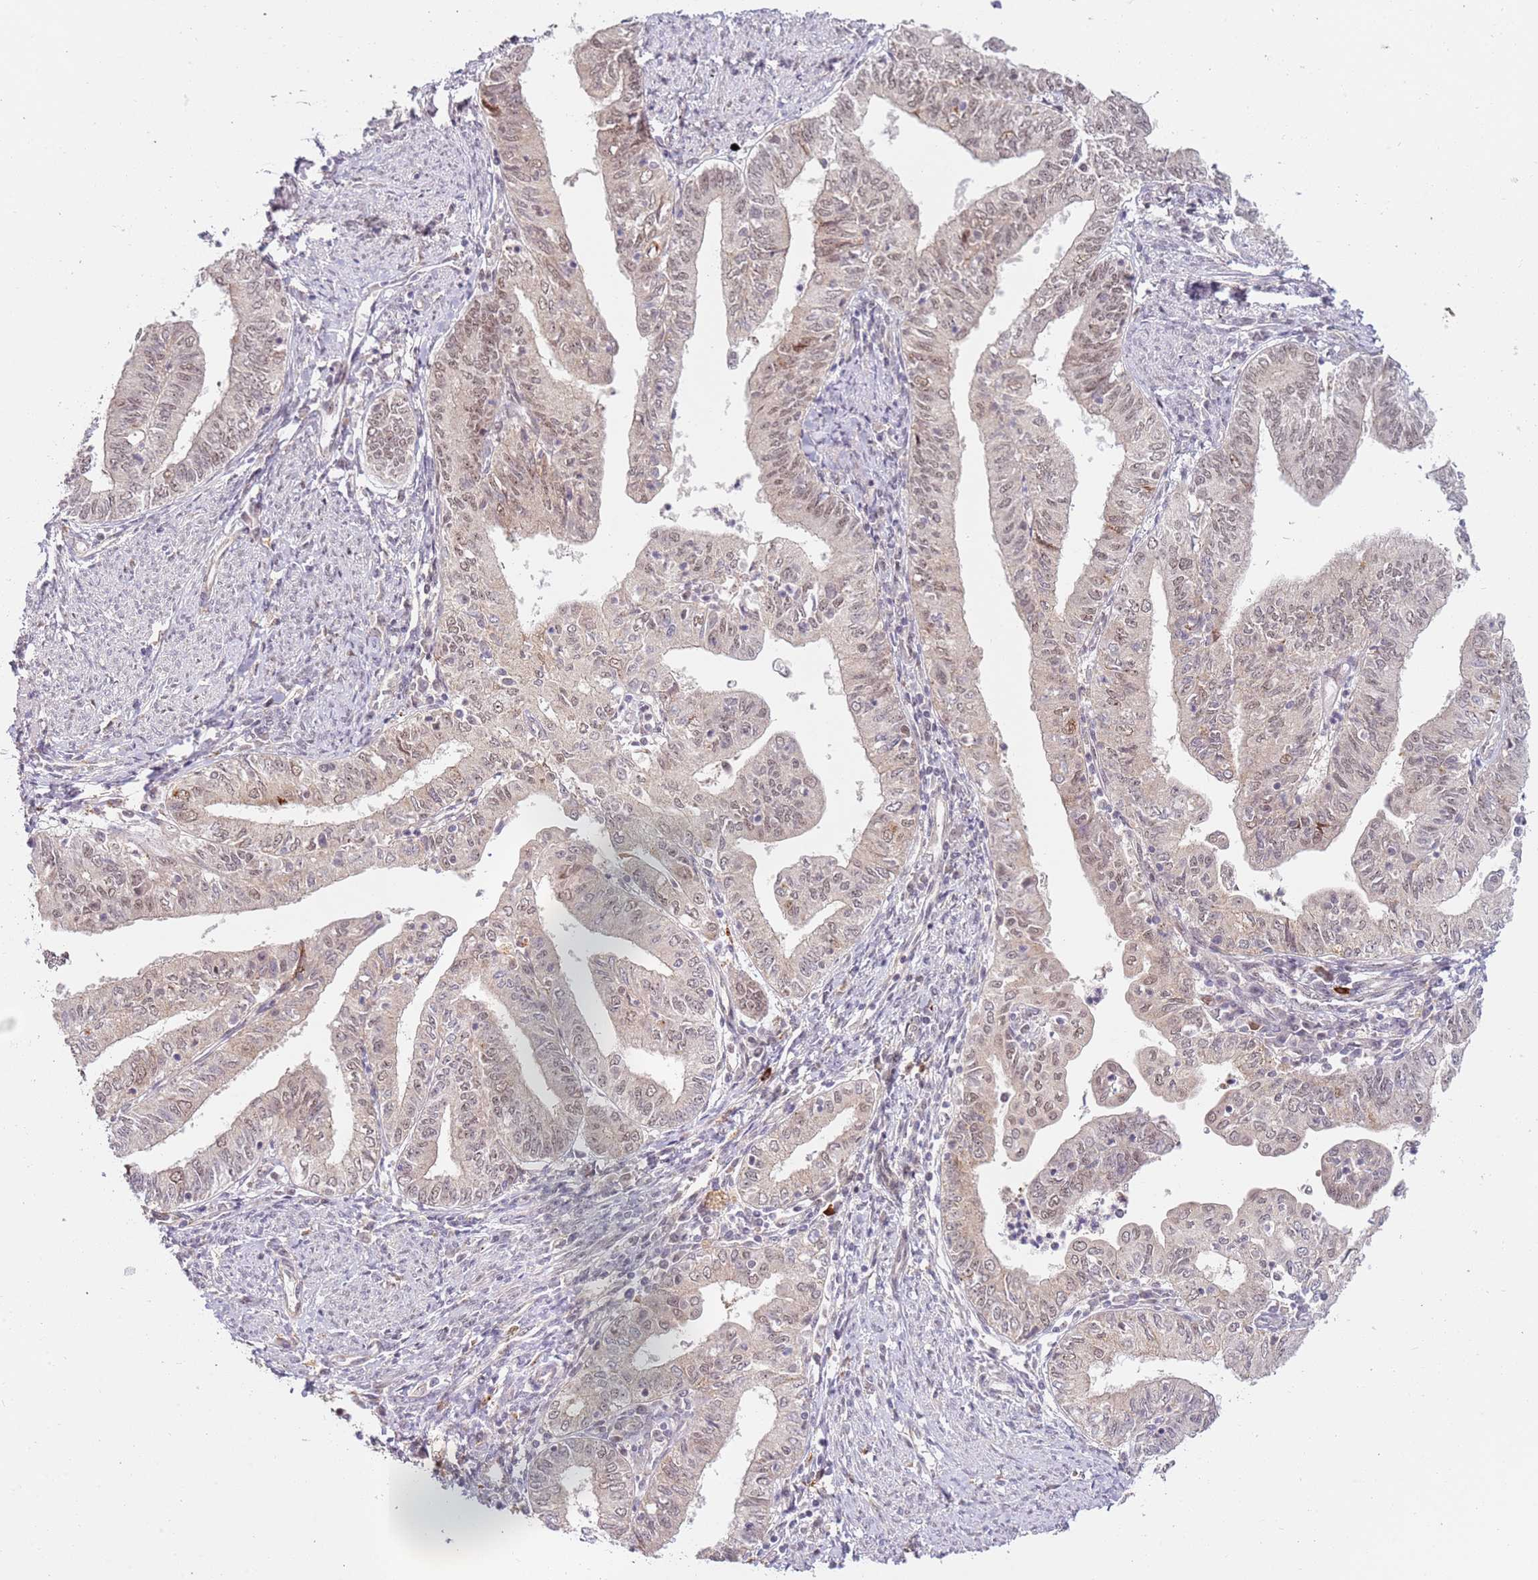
{"staining": {"intensity": "weak", "quantity": "25%-75%", "location": "nuclear"}, "tissue": "endometrial cancer", "cell_type": "Tumor cells", "image_type": "cancer", "snomed": [{"axis": "morphology", "description": "Adenocarcinoma, NOS"}, {"axis": "topography", "description": "Endometrium"}], "caption": "A brown stain highlights weak nuclear positivity of a protein in human endometrial cancer tumor cells.", "gene": "LGALSL", "patient": {"sex": "female", "age": 66}}